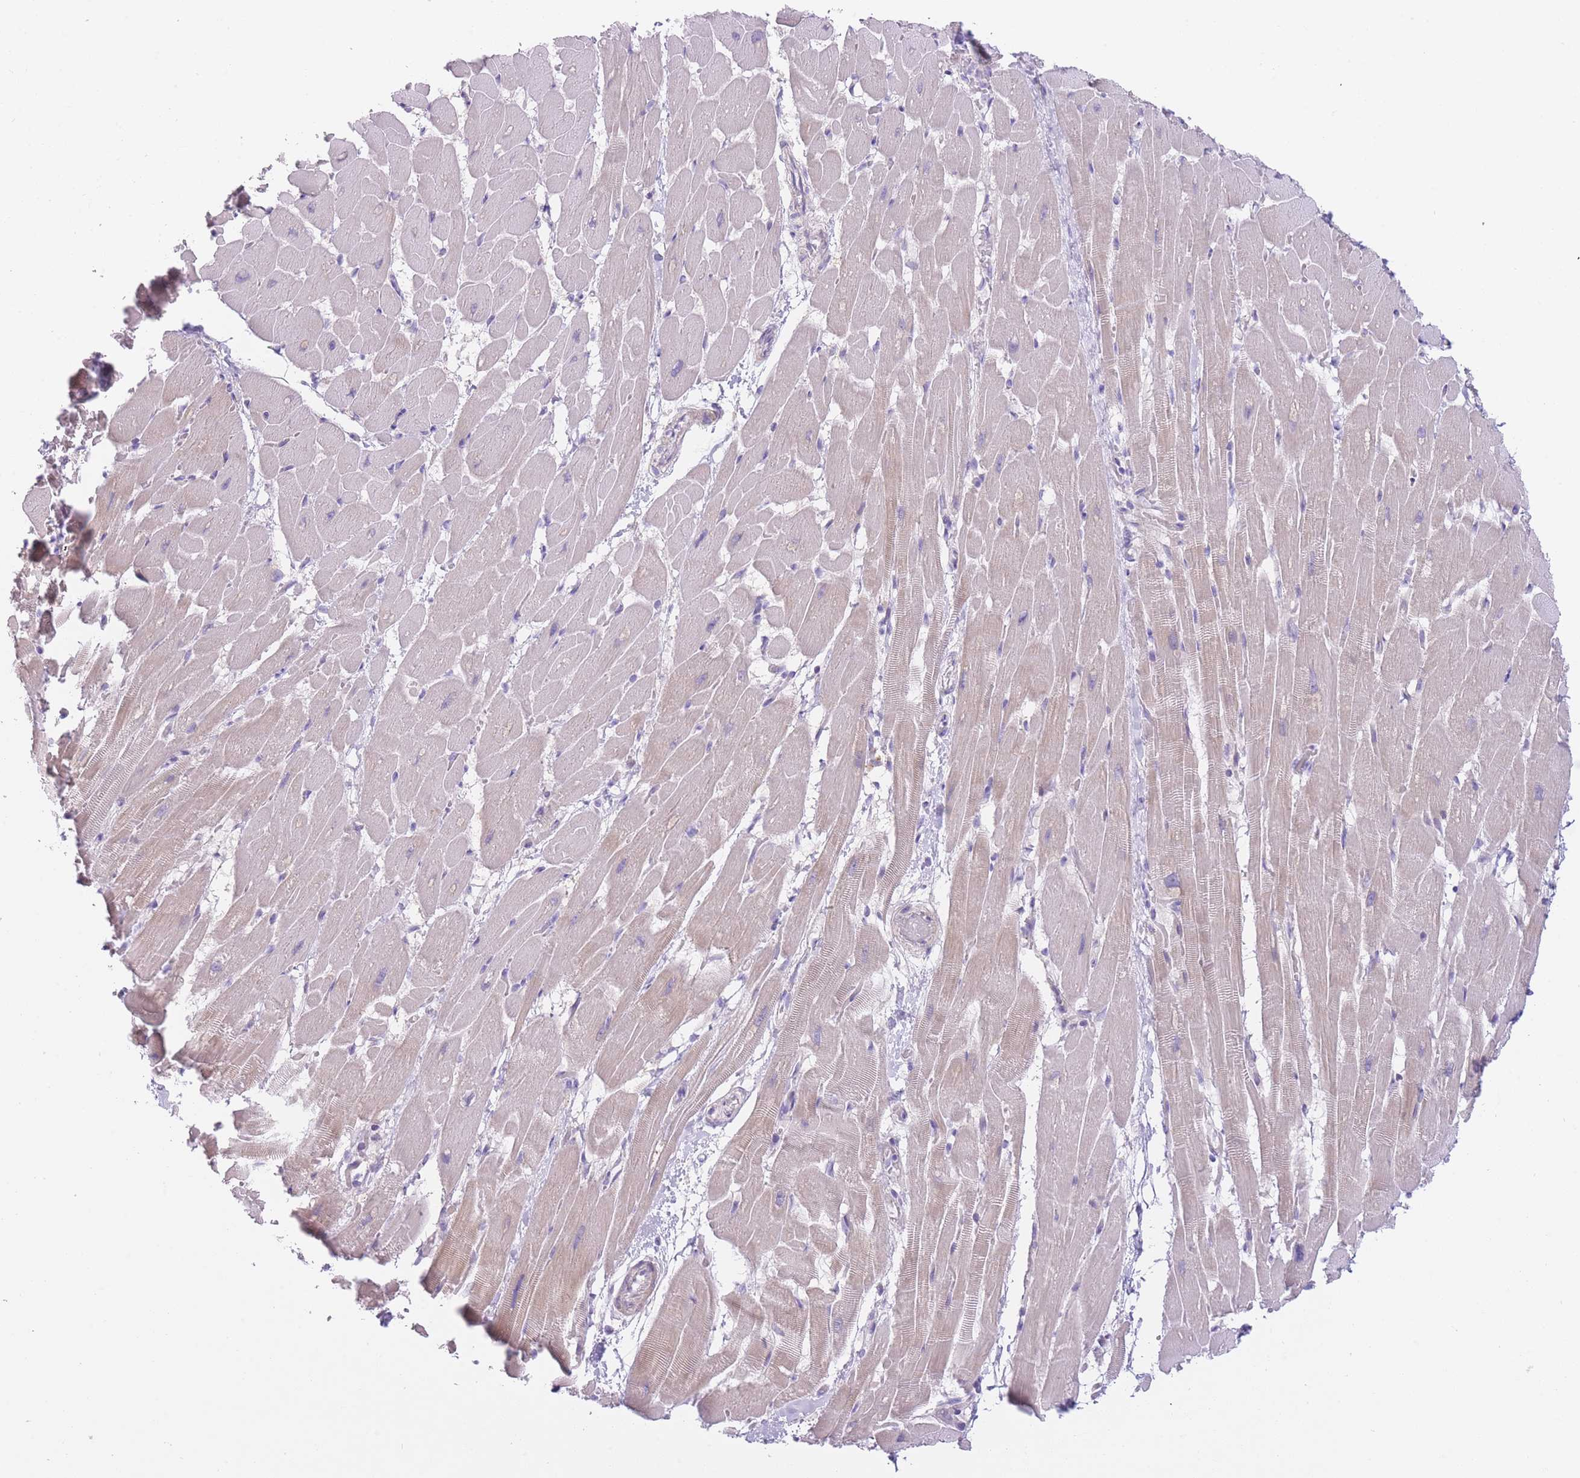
{"staining": {"intensity": "negative", "quantity": "none", "location": "none"}, "tissue": "heart muscle", "cell_type": "Cardiomyocytes", "image_type": "normal", "snomed": [{"axis": "morphology", "description": "Normal tissue, NOS"}, {"axis": "topography", "description": "Heart"}], "caption": "The photomicrograph displays no significant staining in cardiomyocytes of heart muscle. (DAB IHC, high magnification).", "gene": "IMPG1", "patient": {"sex": "male", "age": 37}}